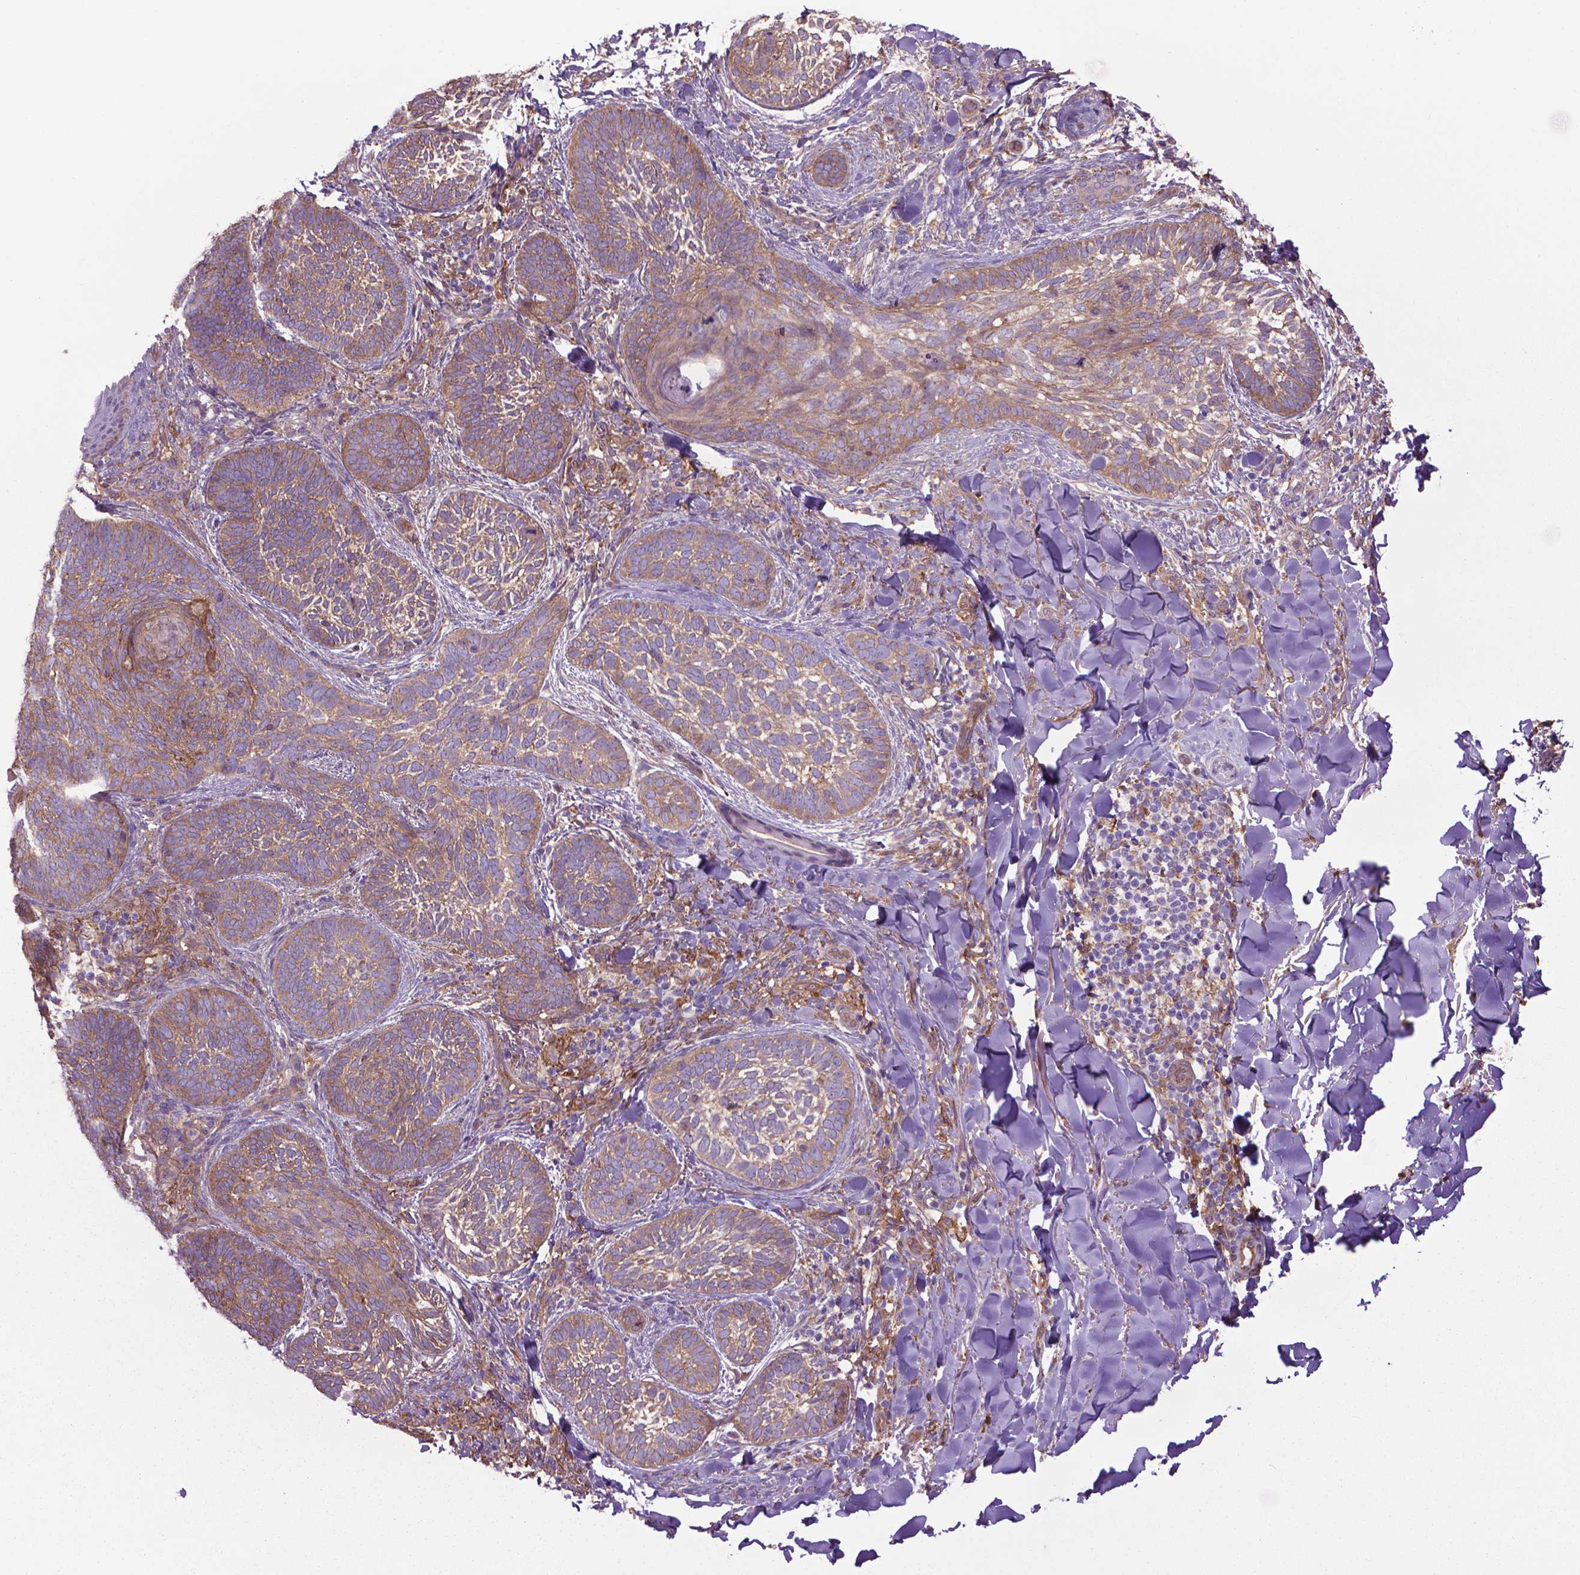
{"staining": {"intensity": "weak", "quantity": ">75%", "location": "cytoplasmic/membranous"}, "tissue": "skin cancer", "cell_type": "Tumor cells", "image_type": "cancer", "snomed": [{"axis": "morphology", "description": "Normal tissue, NOS"}, {"axis": "morphology", "description": "Basal cell carcinoma"}, {"axis": "topography", "description": "Skin"}], "caption": "Skin basal cell carcinoma stained for a protein shows weak cytoplasmic/membranous positivity in tumor cells.", "gene": "CORO1B", "patient": {"sex": "male", "age": 46}}